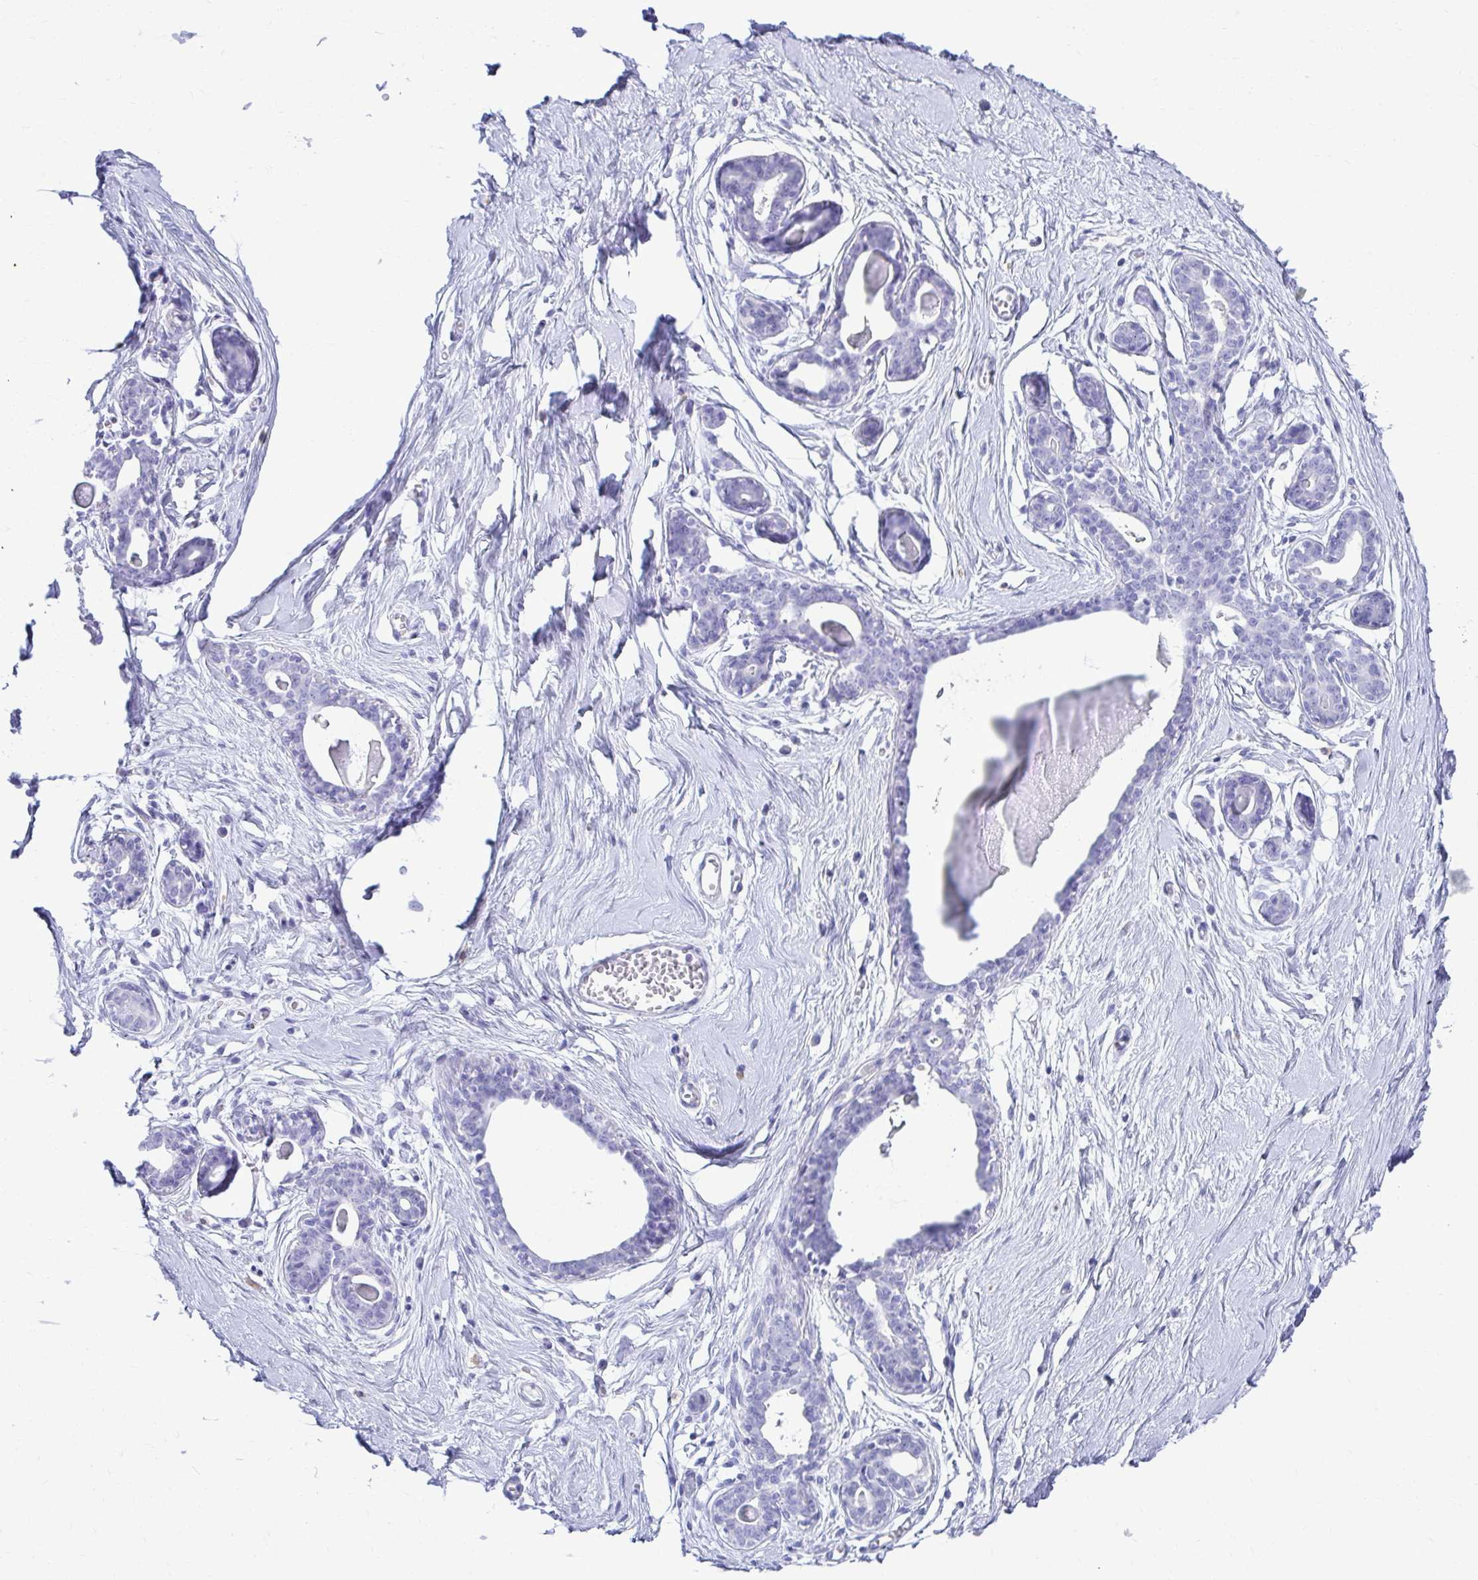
{"staining": {"intensity": "negative", "quantity": "none", "location": "none"}, "tissue": "breast", "cell_type": "Adipocytes", "image_type": "normal", "snomed": [{"axis": "morphology", "description": "Normal tissue, NOS"}, {"axis": "topography", "description": "Breast"}], "caption": "The image reveals no significant staining in adipocytes of breast. (DAB (3,3'-diaminobenzidine) IHC with hematoxylin counter stain).", "gene": "ATP4B", "patient": {"sex": "female", "age": 45}}